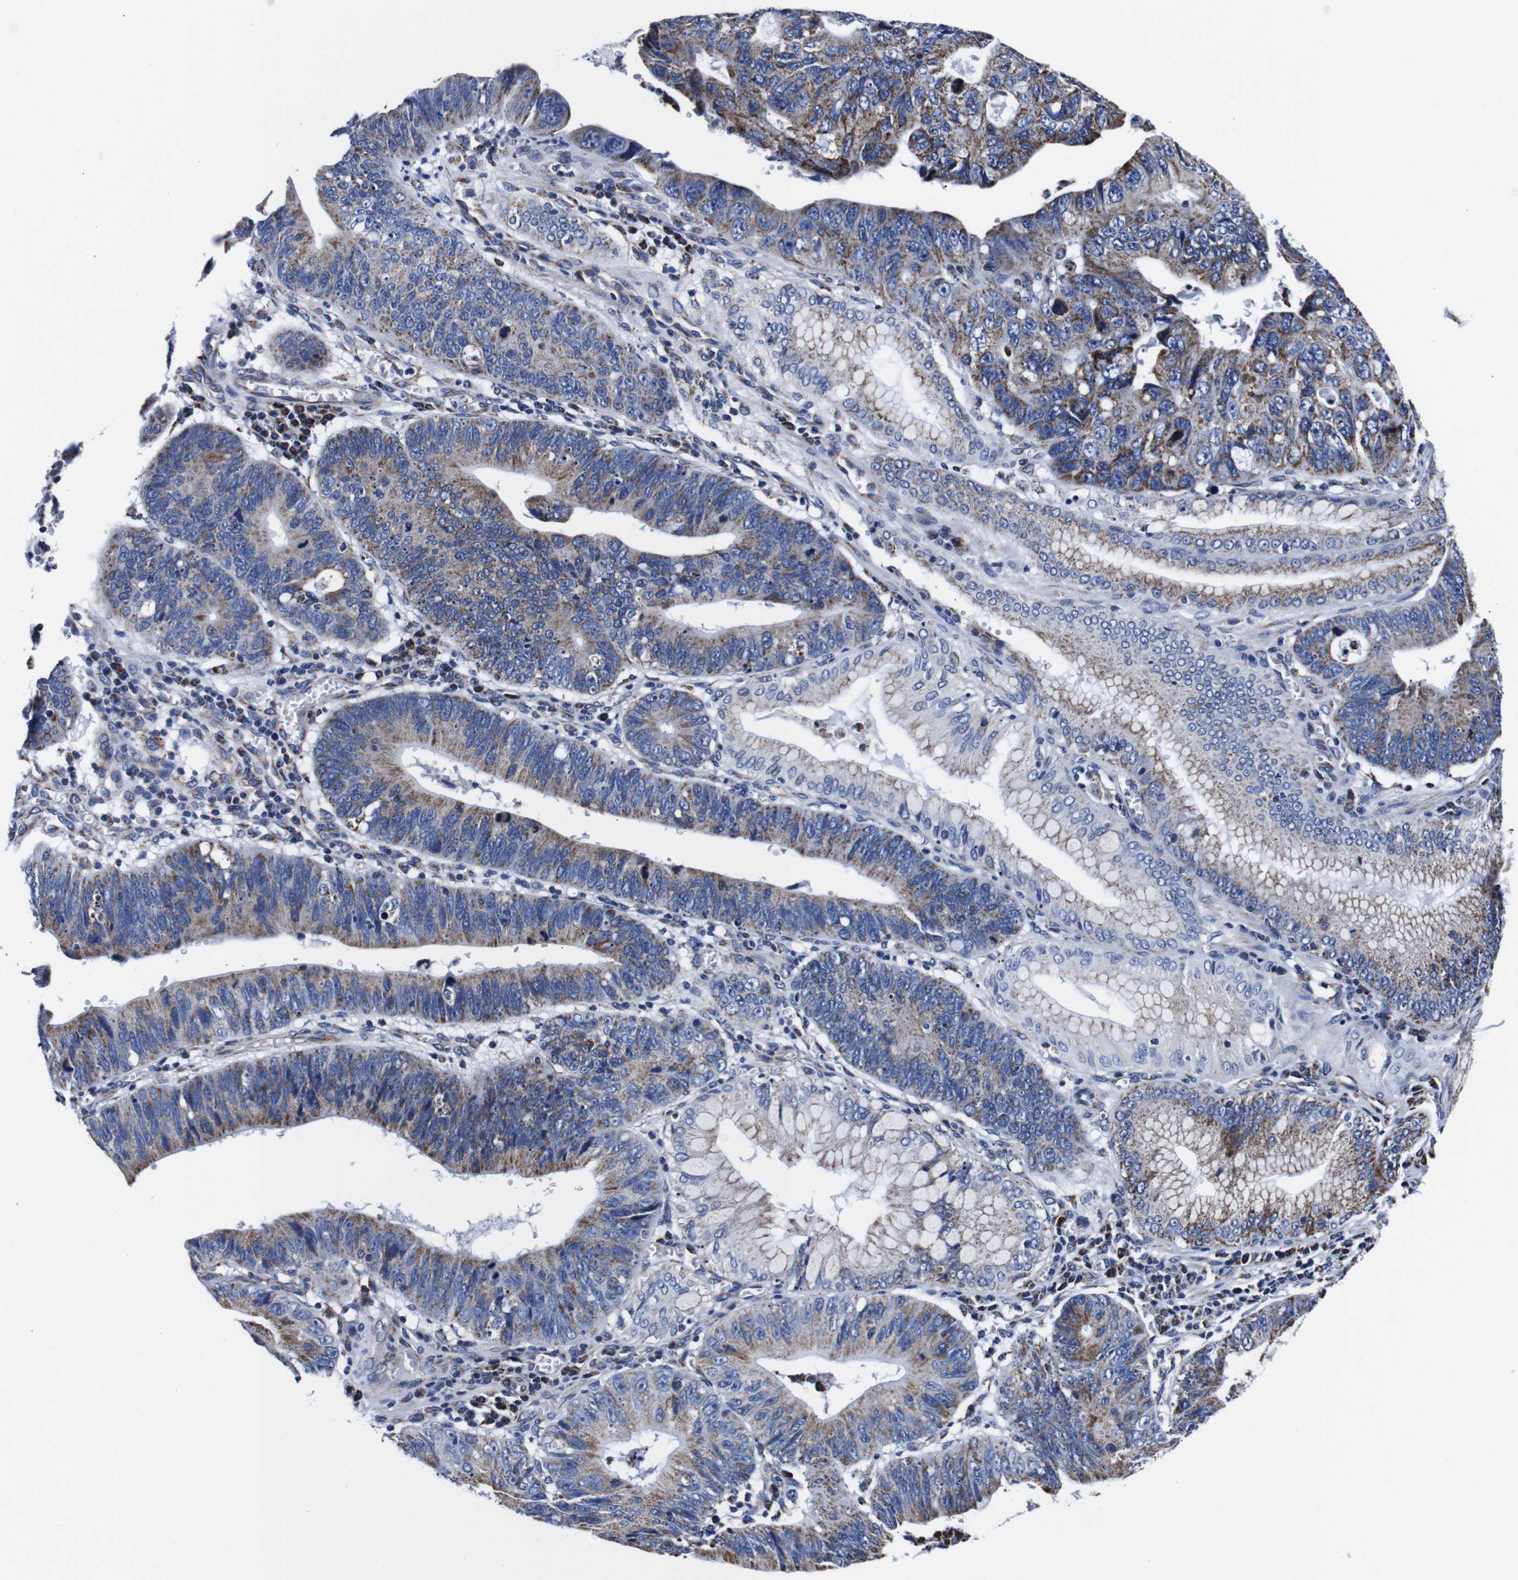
{"staining": {"intensity": "moderate", "quantity": ">75%", "location": "cytoplasmic/membranous"}, "tissue": "stomach cancer", "cell_type": "Tumor cells", "image_type": "cancer", "snomed": [{"axis": "morphology", "description": "Adenocarcinoma, NOS"}, {"axis": "topography", "description": "Stomach"}], "caption": "Stomach cancer stained with immunohistochemistry demonstrates moderate cytoplasmic/membranous staining in about >75% of tumor cells.", "gene": "FKBP9", "patient": {"sex": "male", "age": 59}}